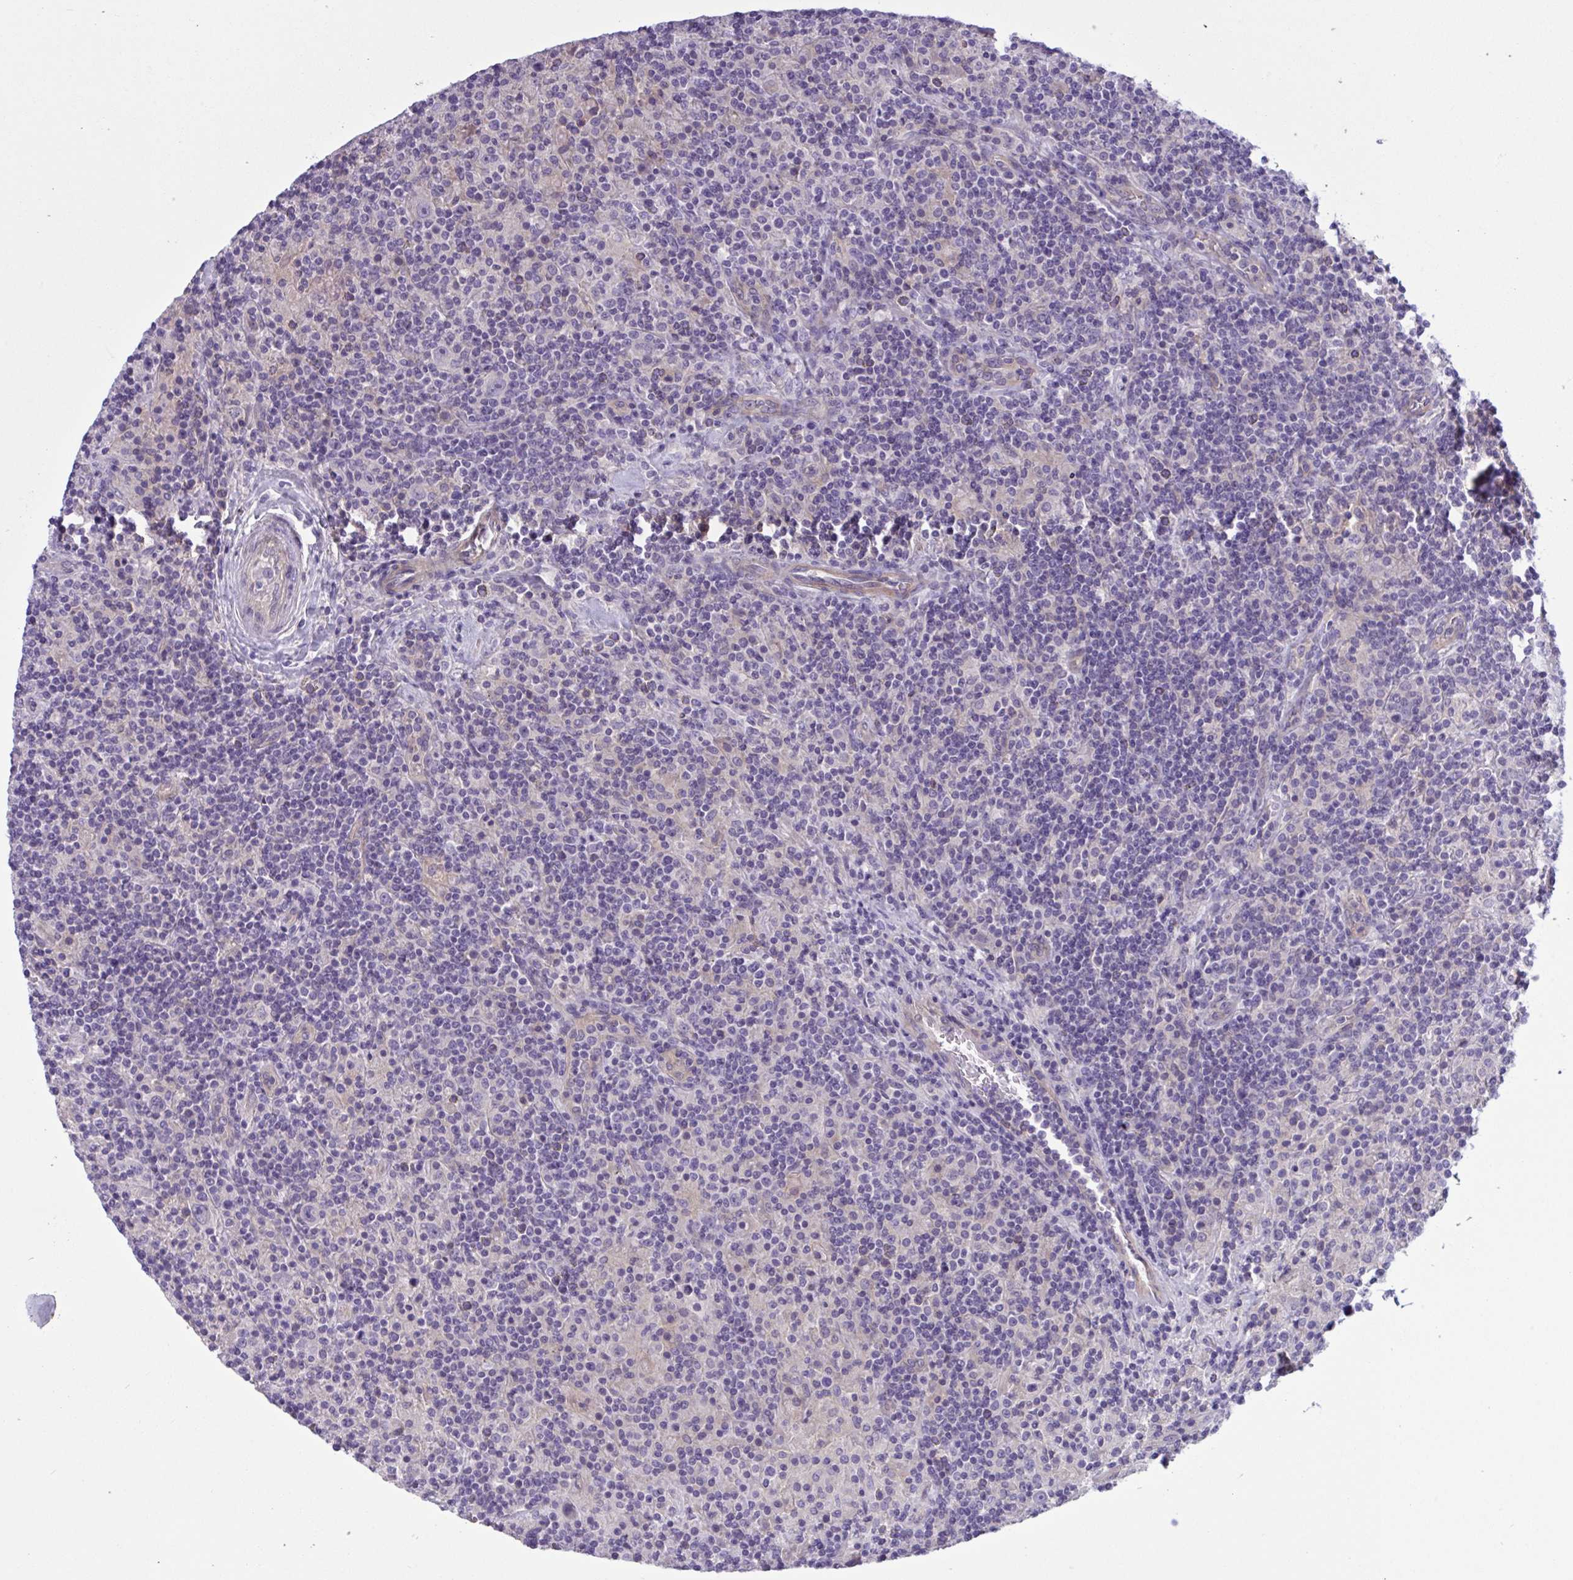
{"staining": {"intensity": "negative", "quantity": "none", "location": "none"}, "tissue": "lymphoma", "cell_type": "Tumor cells", "image_type": "cancer", "snomed": [{"axis": "morphology", "description": "Hodgkin's disease, NOS"}, {"axis": "topography", "description": "Lymph node"}], "caption": "A histopathology image of human lymphoma is negative for staining in tumor cells.", "gene": "TTC7B", "patient": {"sex": "male", "age": 70}}